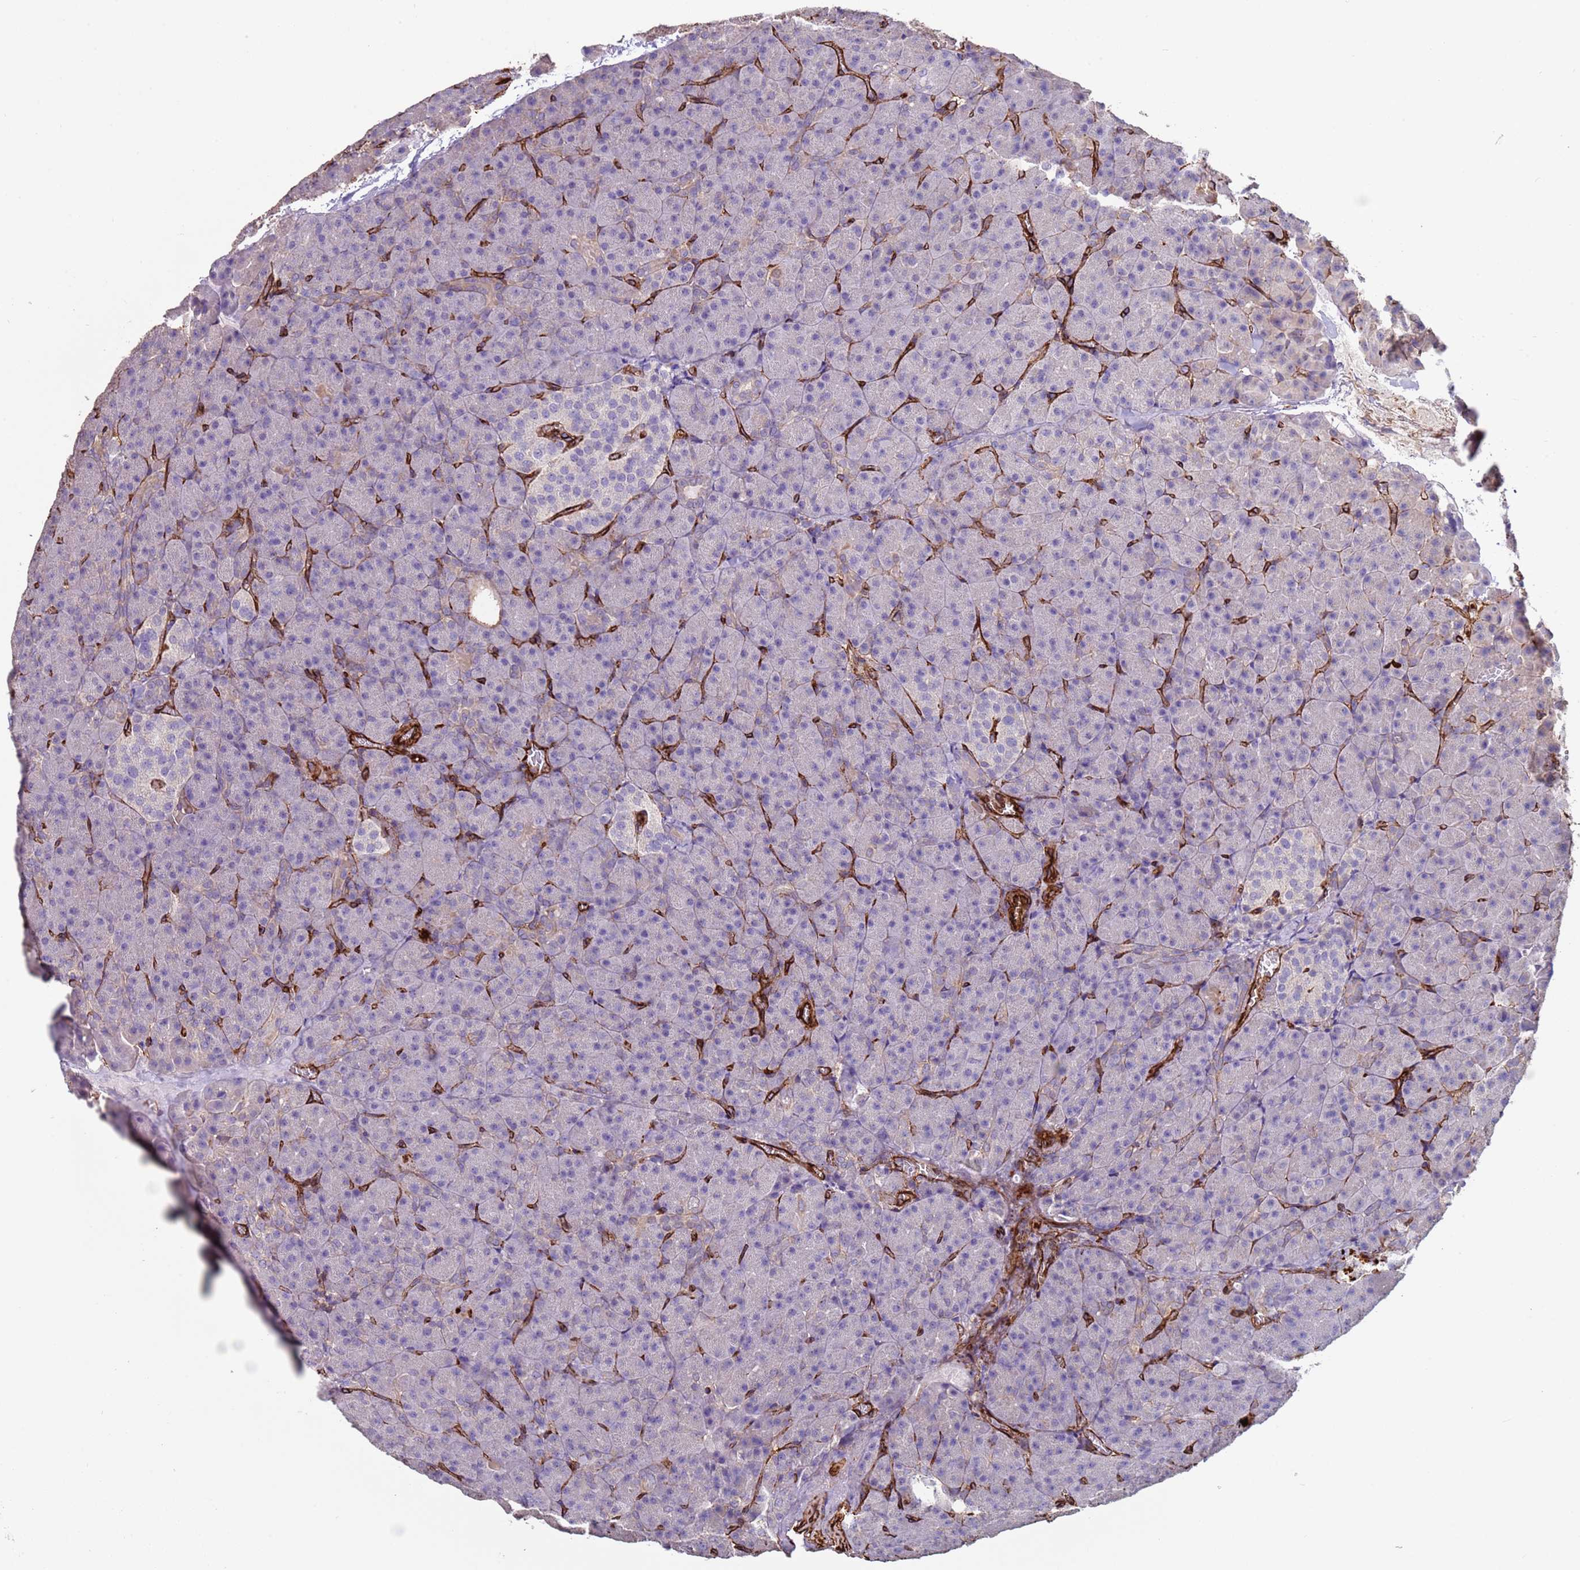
{"staining": {"intensity": "moderate", "quantity": "<25%", "location": "cytoplasmic/membranous"}, "tissue": "pancreas", "cell_type": "Exocrine glandular cells", "image_type": "normal", "snomed": [{"axis": "morphology", "description": "Normal tissue, NOS"}, {"axis": "topography", "description": "Pancreas"}], "caption": "Moderate cytoplasmic/membranous staining for a protein is present in about <25% of exocrine glandular cells of normal pancreas using immunohistochemistry (IHC).", "gene": "GASK1A", "patient": {"sex": "female", "age": 74}}